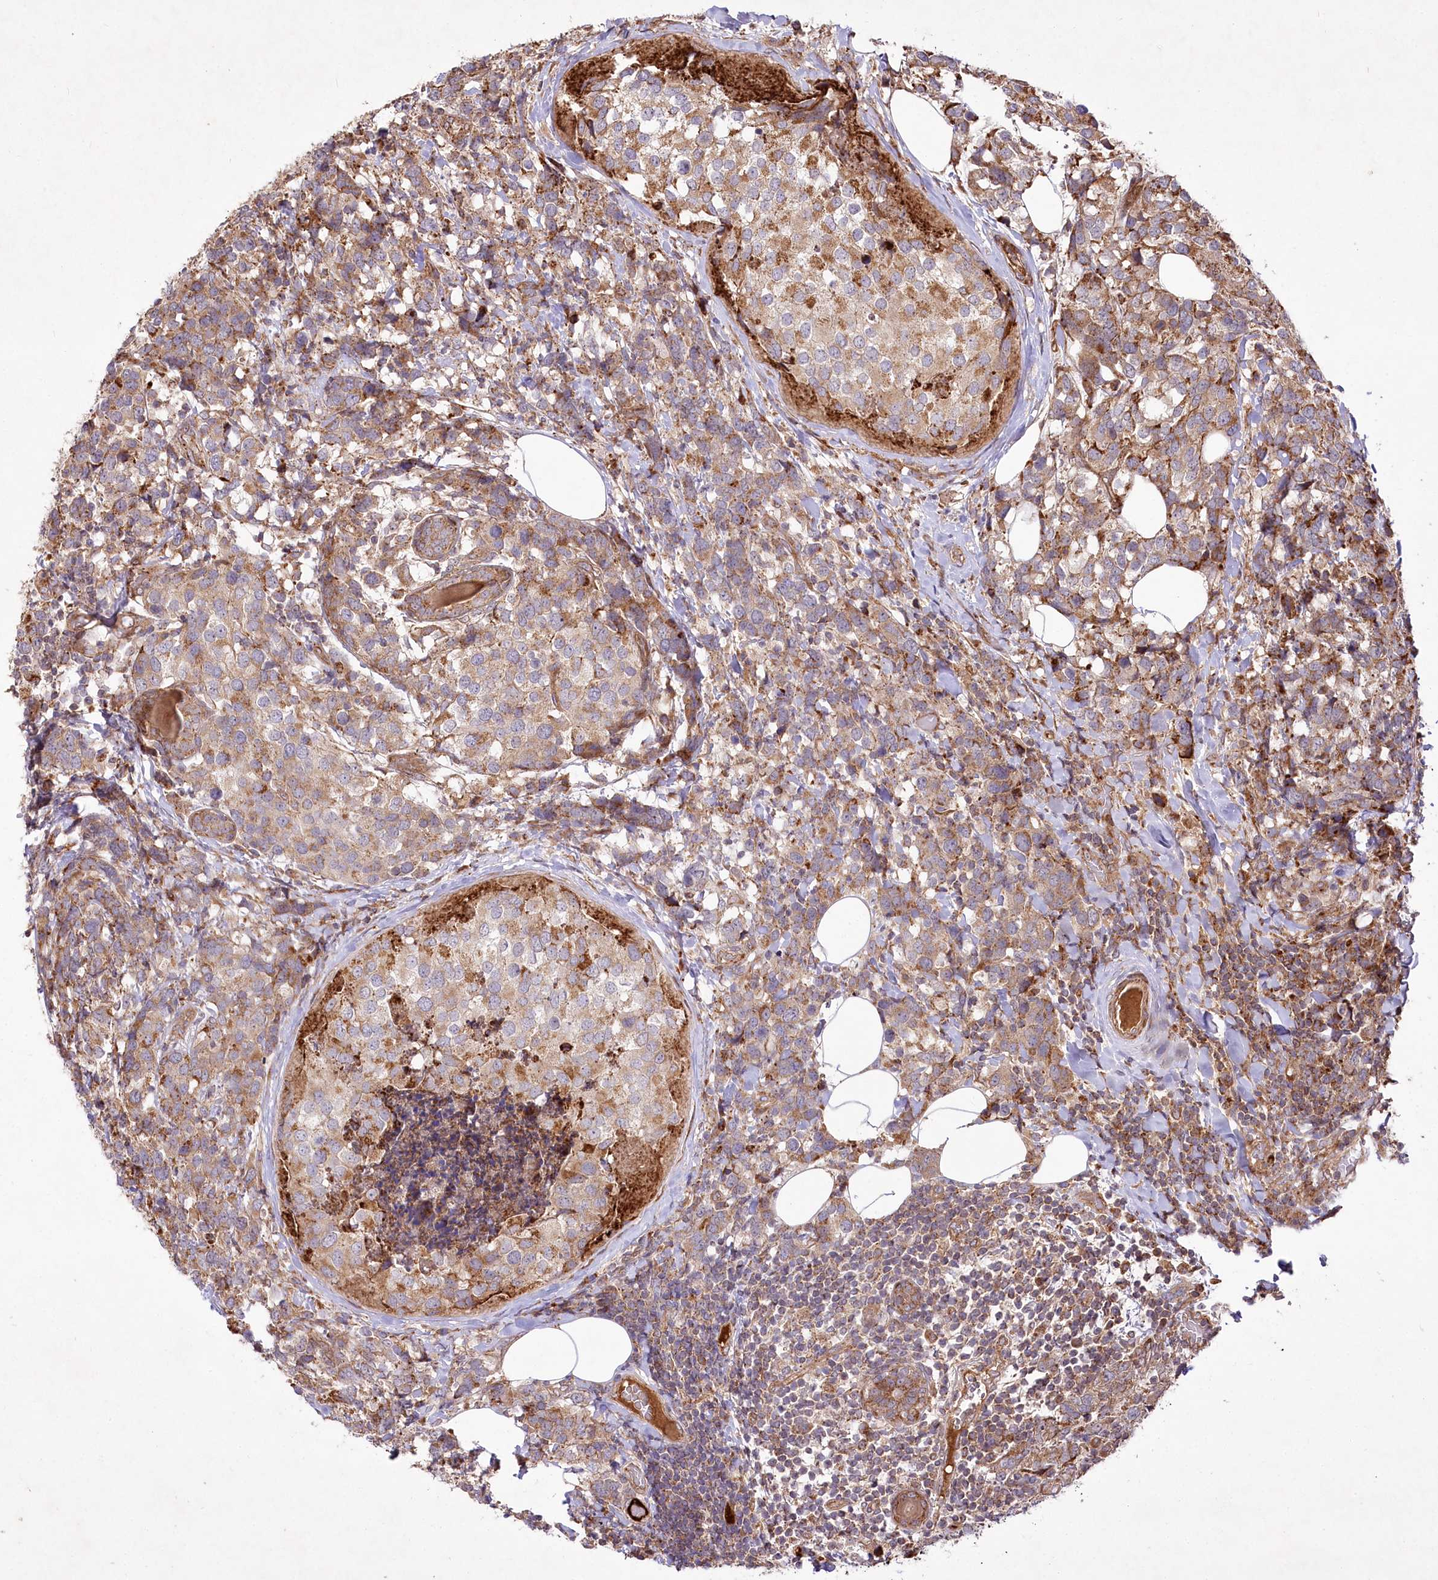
{"staining": {"intensity": "moderate", "quantity": ">75%", "location": "cytoplasmic/membranous"}, "tissue": "breast cancer", "cell_type": "Tumor cells", "image_type": "cancer", "snomed": [{"axis": "morphology", "description": "Lobular carcinoma"}, {"axis": "topography", "description": "Breast"}], "caption": "Protein staining of lobular carcinoma (breast) tissue exhibits moderate cytoplasmic/membranous staining in about >75% of tumor cells. The protein is stained brown, and the nuclei are stained in blue (DAB (3,3'-diaminobenzidine) IHC with brightfield microscopy, high magnification).", "gene": "PSTK", "patient": {"sex": "female", "age": 59}}